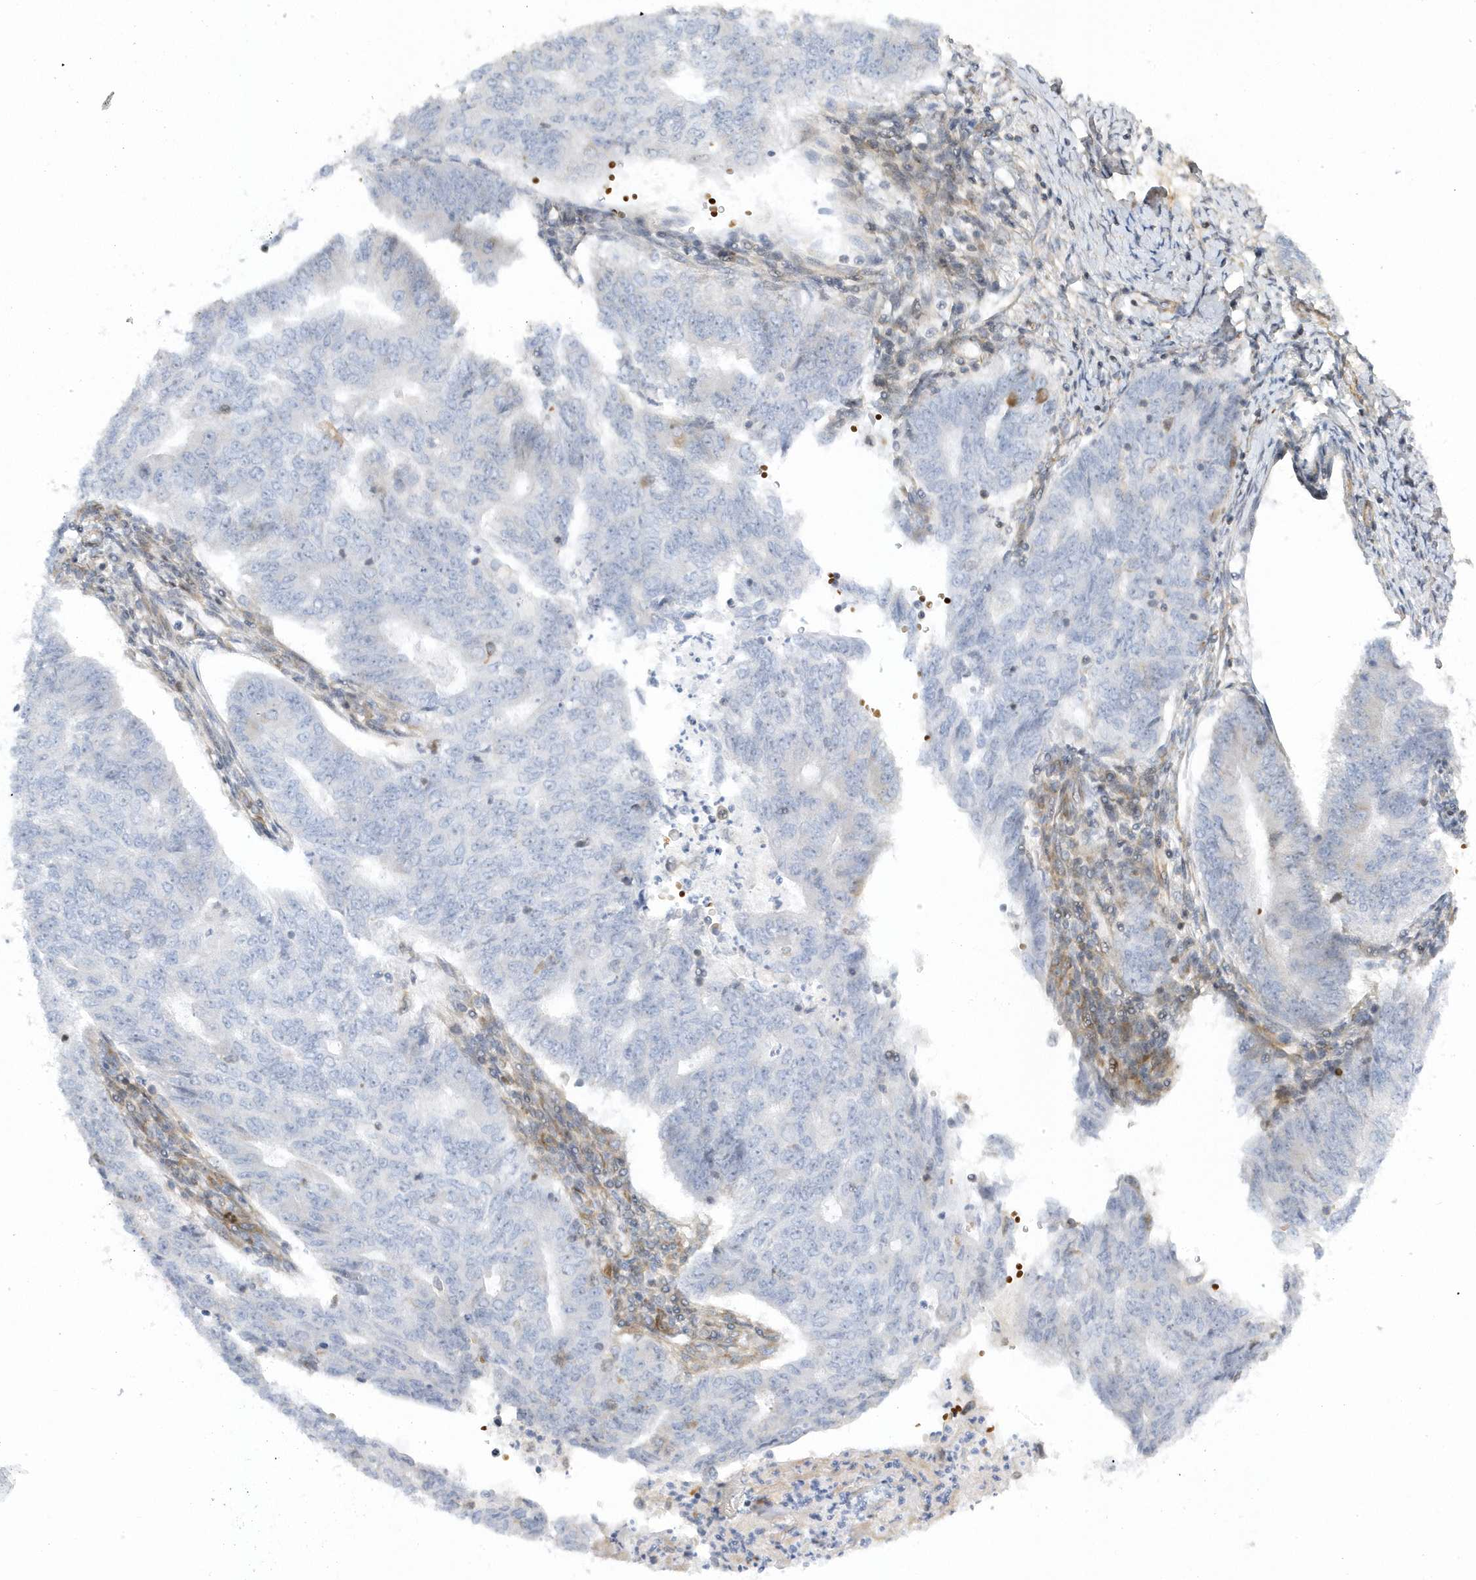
{"staining": {"intensity": "negative", "quantity": "none", "location": "none"}, "tissue": "endometrial cancer", "cell_type": "Tumor cells", "image_type": "cancer", "snomed": [{"axis": "morphology", "description": "Adenocarcinoma, NOS"}, {"axis": "topography", "description": "Endometrium"}], "caption": "Immunohistochemistry of endometrial cancer demonstrates no staining in tumor cells. (Brightfield microscopy of DAB (3,3'-diaminobenzidine) immunohistochemistry (IHC) at high magnification).", "gene": "MAP7D3", "patient": {"sex": "female", "age": 32}}